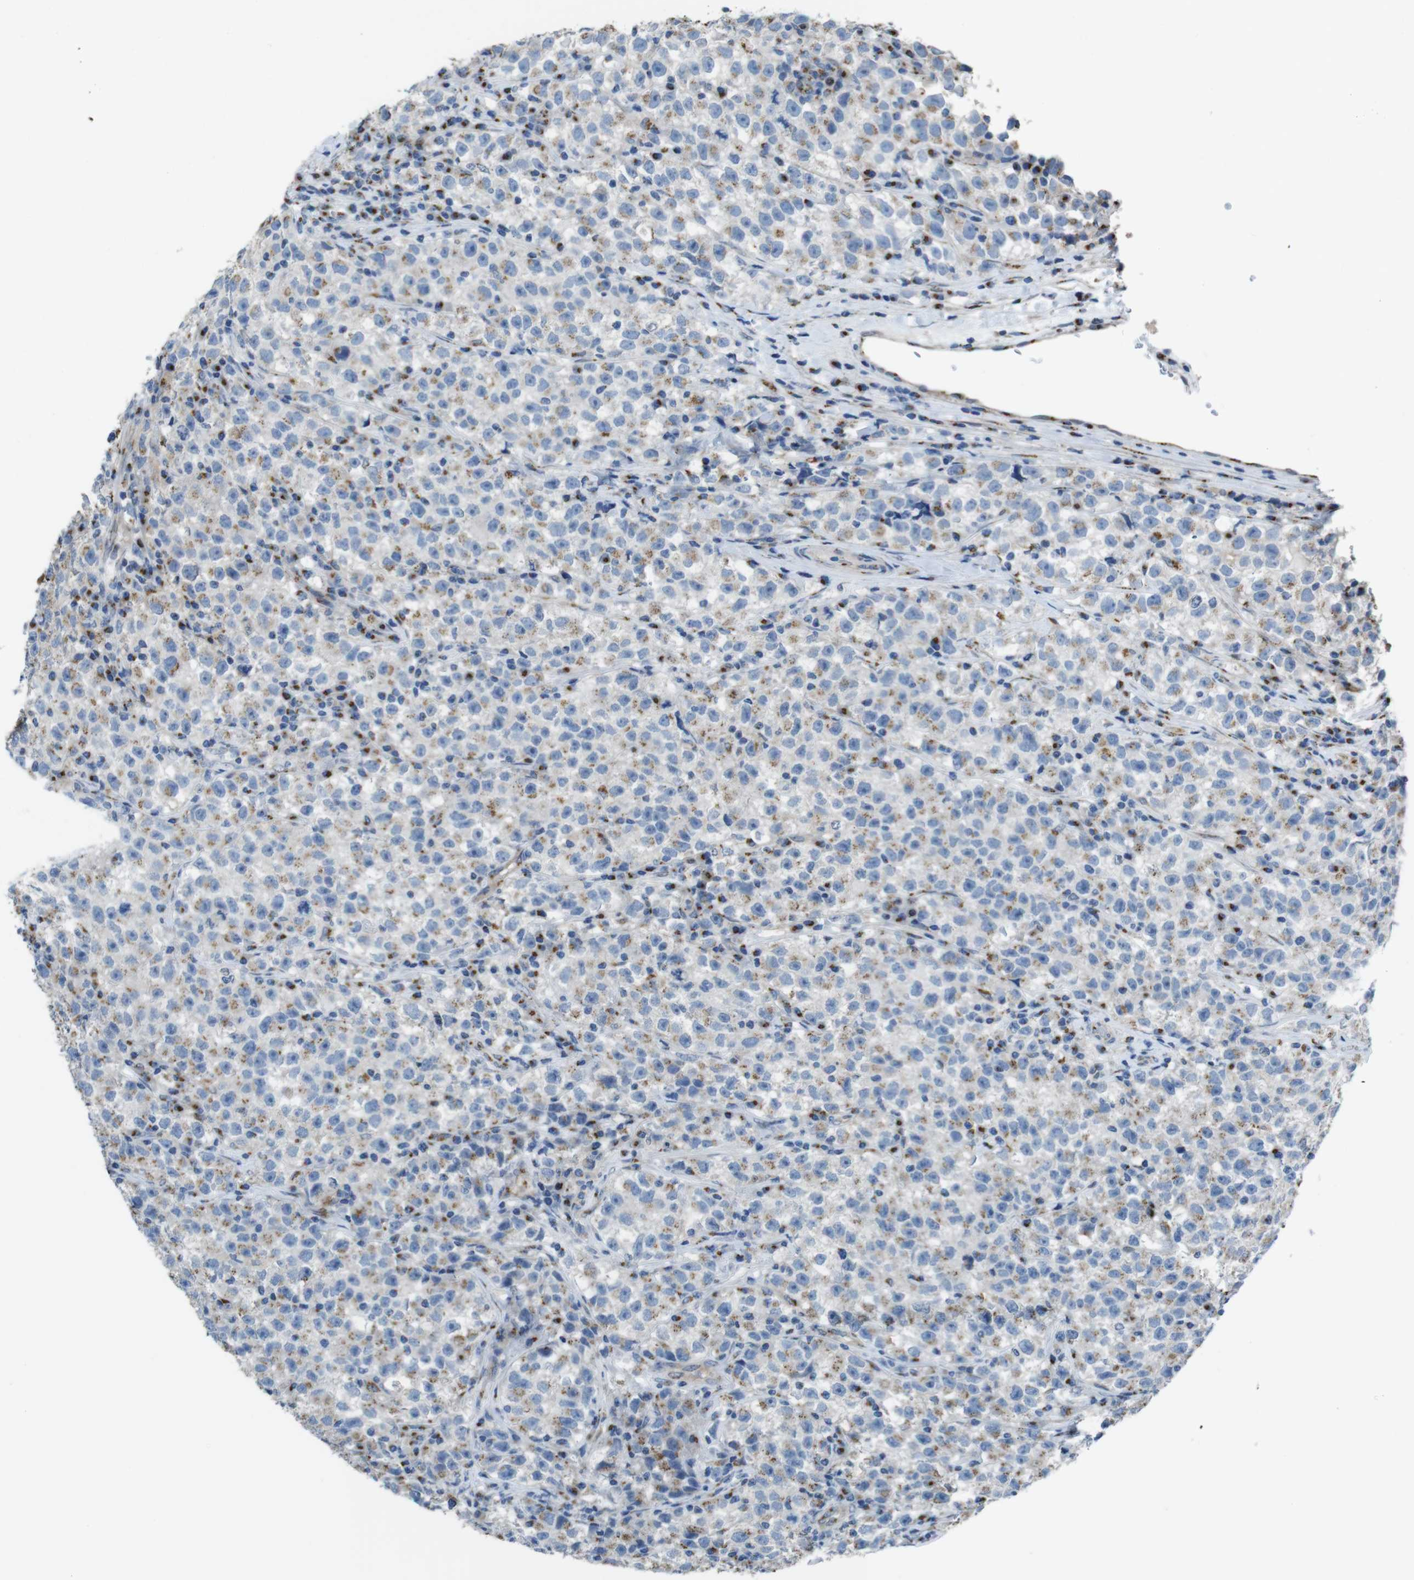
{"staining": {"intensity": "weak", "quantity": ">75%", "location": "cytoplasmic/membranous"}, "tissue": "testis cancer", "cell_type": "Tumor cells", "image_type": "cancer", "snomed": [{"axis": "morphology", "description": "Seminoma, NOS"}, {"axis": "topography", "description": "Testis"}], "caption": "A brown stain shows weak cytoplasmic/membranous positivity of a protein in testis cancer (seminoma) tumor cells. (Brightfield microscopy of DAB IHC at high magnification).", "gene": "RAB6A", "patient": {"sex": "male", "age": 22}}